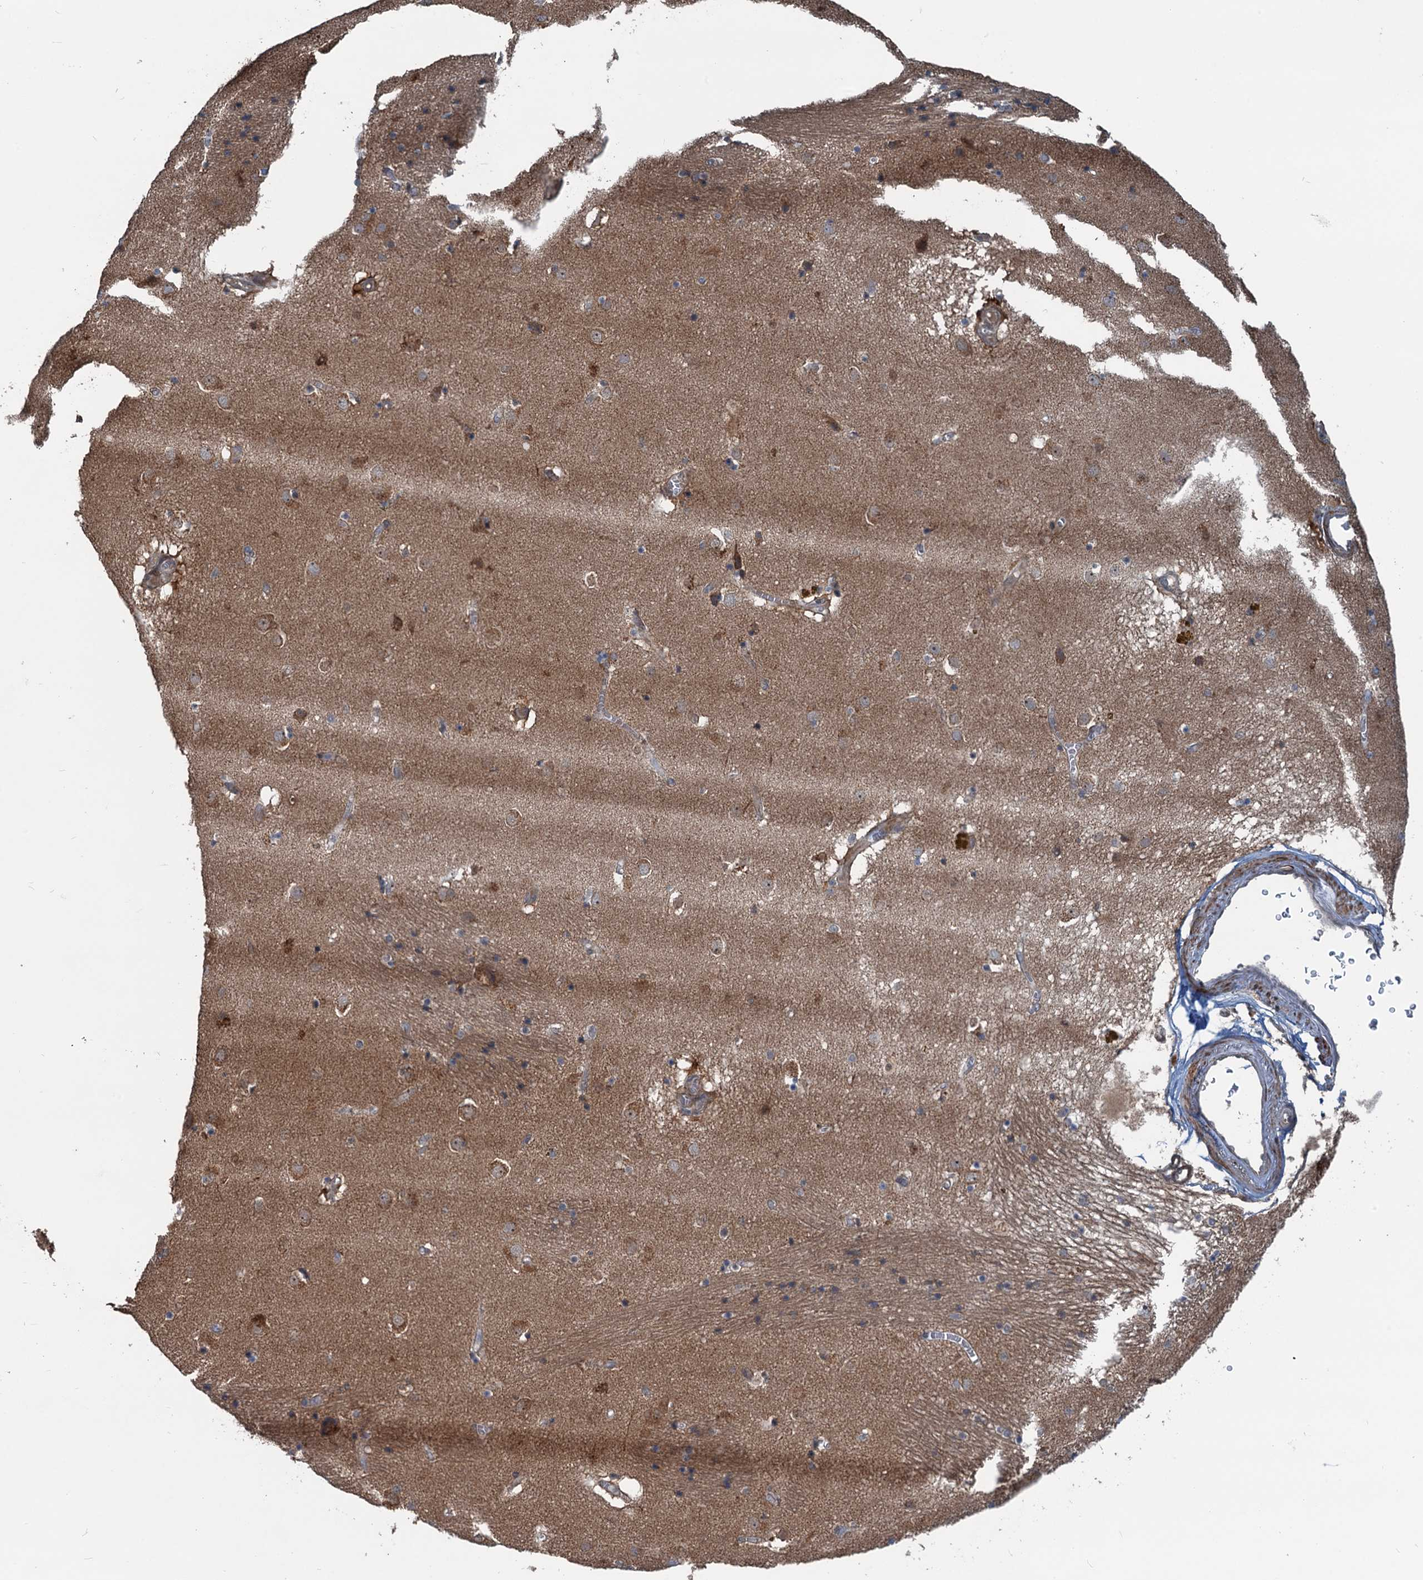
{"staining": {"intensity": "moderate", "quantity": "<25%", "location": "cytoplasmic/membranous"}, "tissue": "caudate", "cell_type": "Glial cells", "image_type": "normal", "snomed": [{"axis": "morphology", "description": "Normal tissue, NOS"}, {"axis": "topography", "description": "Lateral ventricle wall"}], "caption": "The photomicrograph shows immunohistochemical staining of normal caudate. There is moderate cytoplasmic/membranous positivity is identified in about <25% of glial cells.", "gene": "DYNC2I2", "patient": {"sex": "male", "age": 70}}